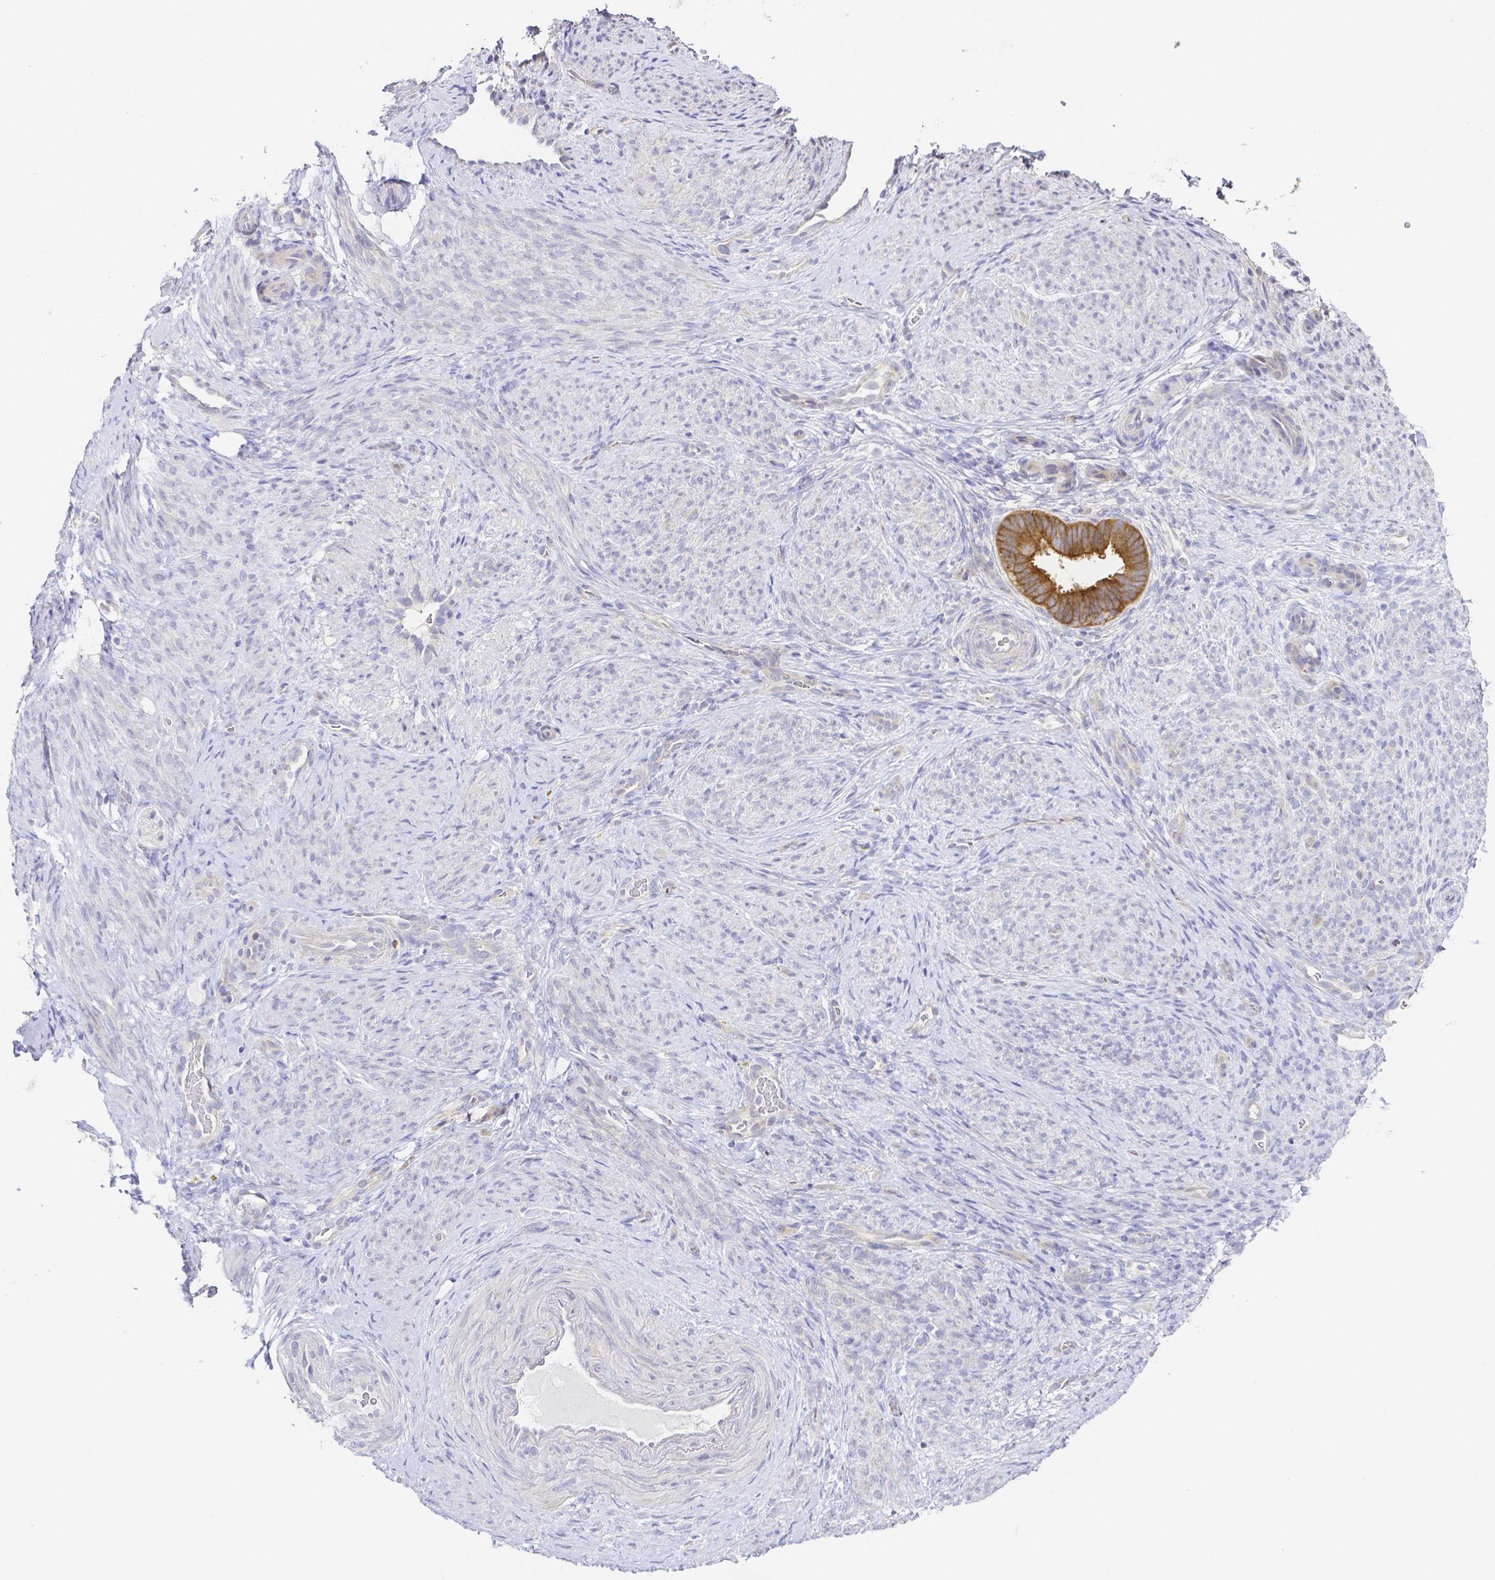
{"staining": {"intensity": "negative", "quantity": "none", "location": "none"}, "tissue": "endometrium", "cell_type": "Cells in endometrial stroma", "image_type": "normal", "snomed": [{"axis": "morphology", "description": "Normal tissue, NOS"}, {"axis": "topography", "description": "Endometrium"}], "caption": "Immunohistochemical staining of unremarkable endometrium shows no significant positivity in cells in endometrial stroma. (DAB (3,3'-diaminobenzidine) immunohistochemistry visualized using brightfield microscopy, high magnification).", "gene": "PKP3", "patient": {"sex": "female", "age": 34}}